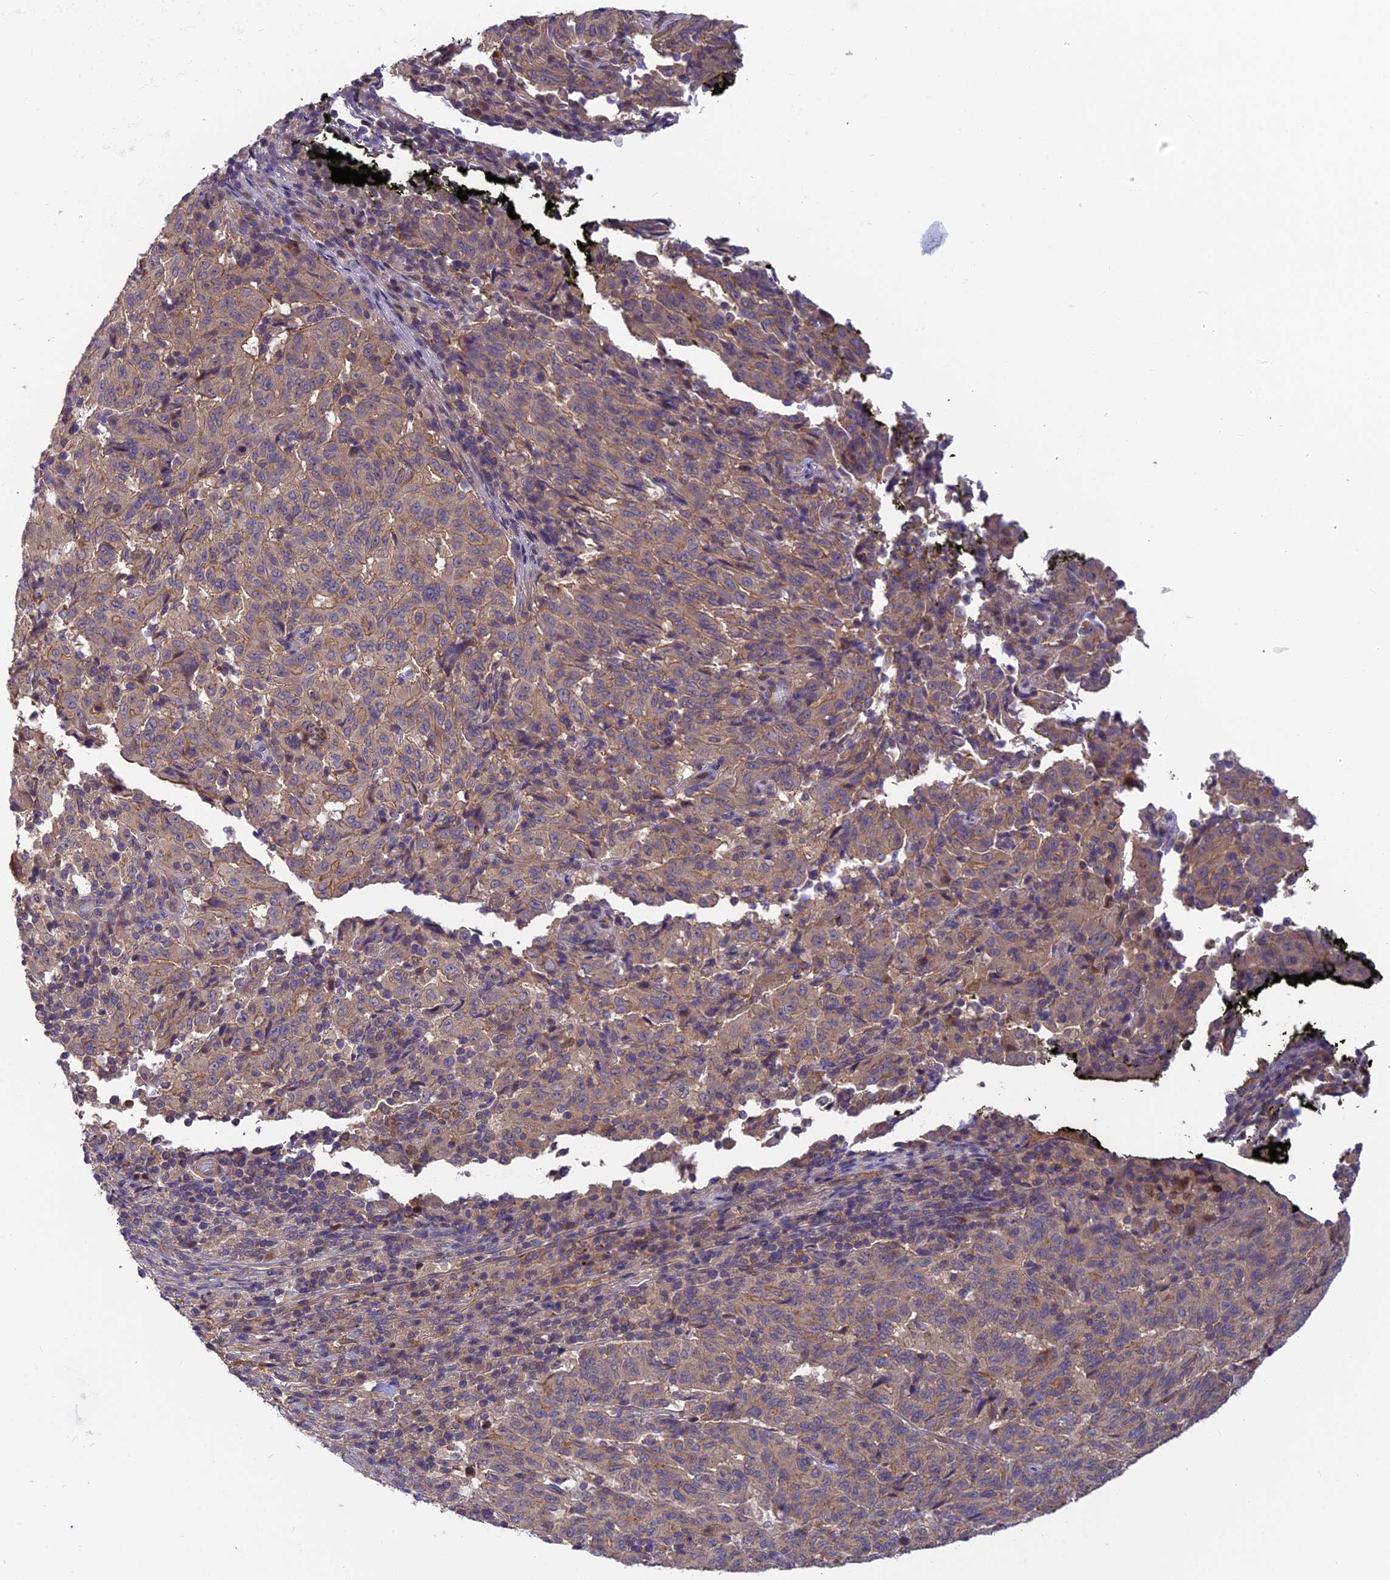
{"staining": {"intensity": "weak", "quantity": "25%-75%", "location": "cytoplasmic/membranous"}, "tissue": "pancreatic cancer", "cell_type": "Tumor cells", "image_type": "cancer", "snomed": [{"axis": "morphology", "description": "Adenocarcinoma, NOS"}, {"axis": "topography", "description": "Pancreas"}], "caption": "Immunohistochemistry (IHC) photomicrograph of pancreatic cancer stained for a protein (brown), which exhibits low levels of weak cytoplasmic/membranous staining in about 25%-75% of tumor cells.", "gene": "PIKFYVE", "patient": {"sex": "male", "age": 63}}